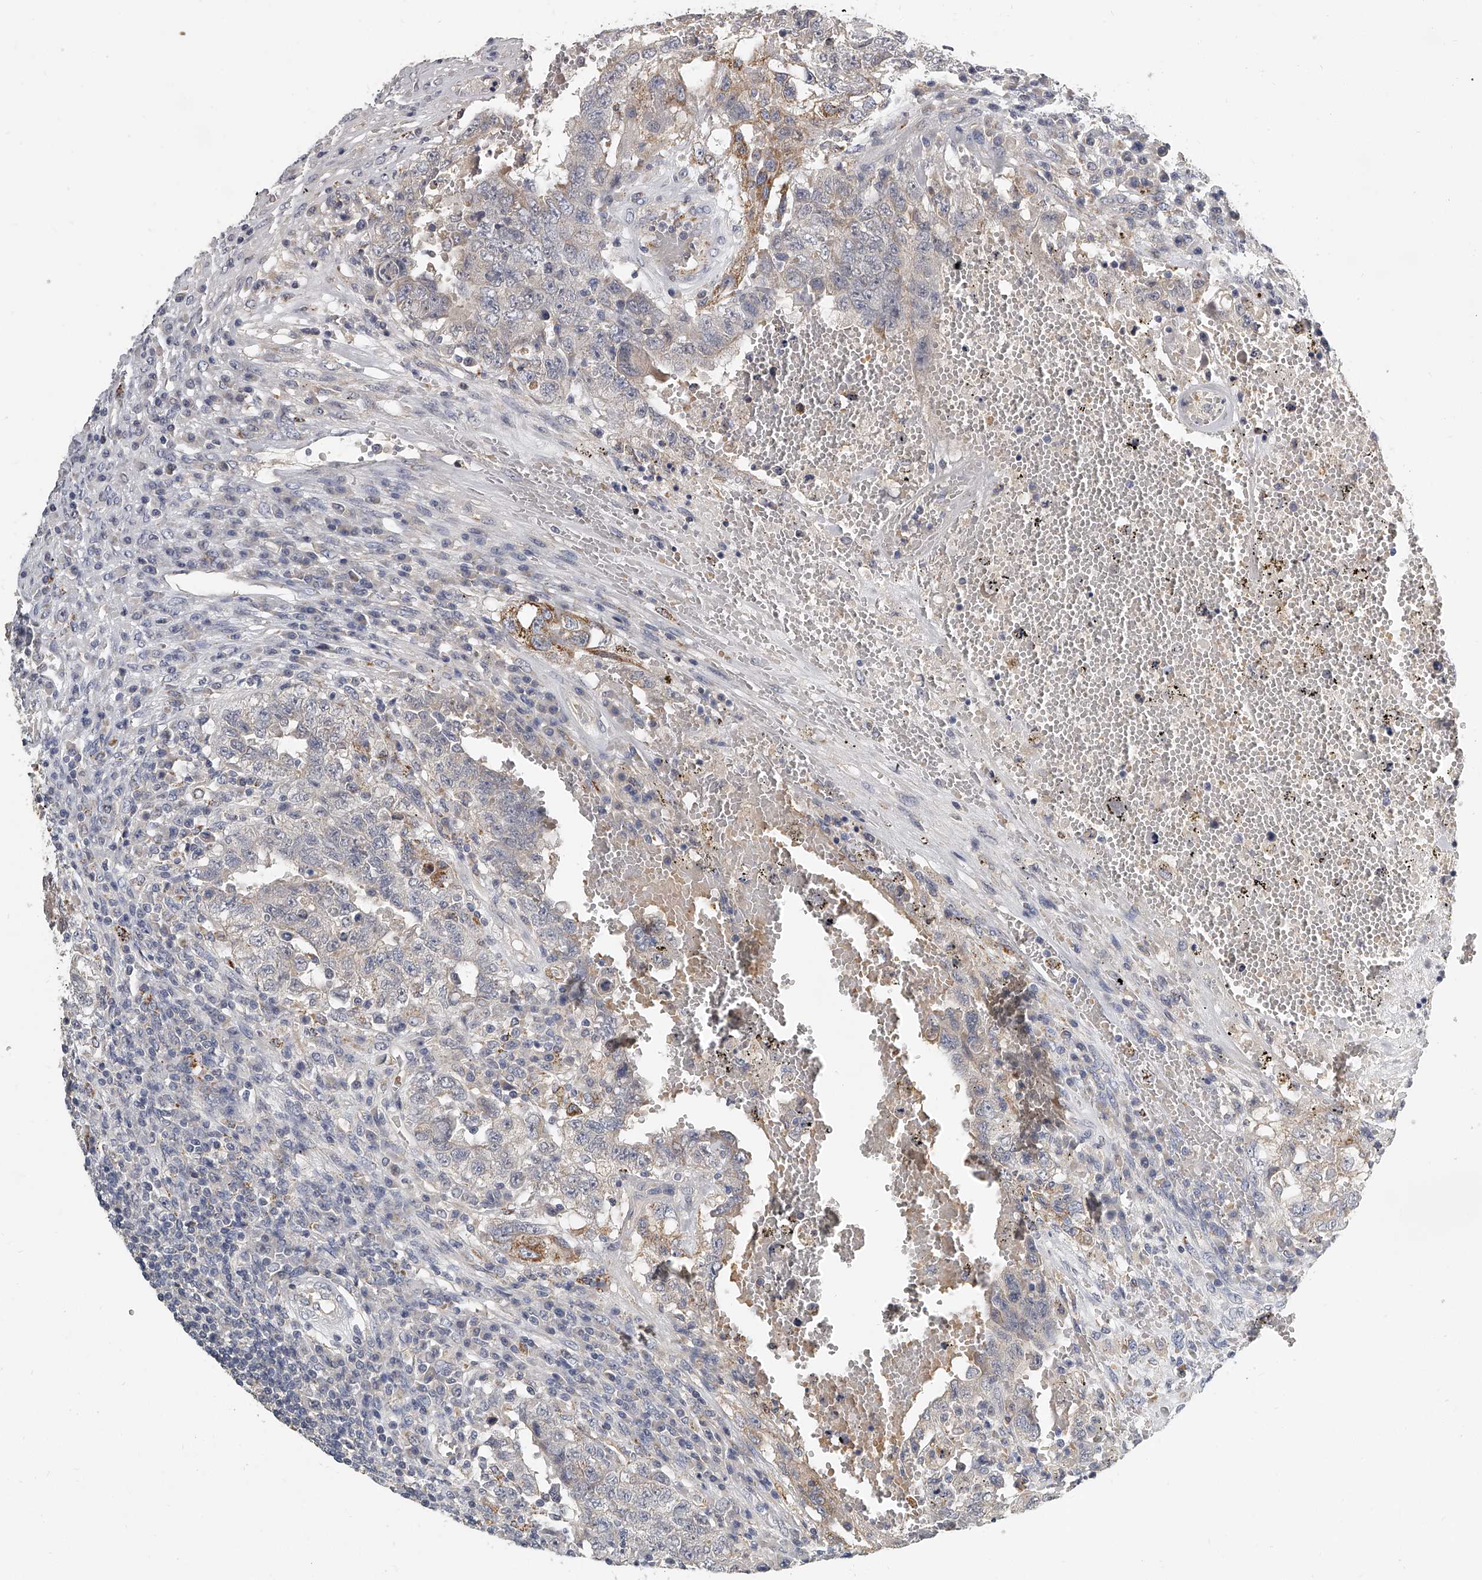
{"staining": {"intensity": "moderate", "quantity": "<25%", "location": "cytoplasmic/membranous"}, "tissue": "testis cancer", "cell_type": "Tumor cells", "image_type": "cancer", "snomed": [{"axis": "morphology", "description": "Carcinoma, Embryonal, NOS"}, {"axis": "topography", "description": "Testis"}], "caption": "Immunohistochemistry (IHC) of testis cancer (embryonal carcinoma) shows low levels of moderate cytoplasmic/membranous expression in about <25% of tumor cells. (DAB (3,3'-diaminobenzidine) IHC, brown staining for protein, blue staining for nuclei).", "gene": "KLHL7", "patient": {"sex": "male", "age": 26}}